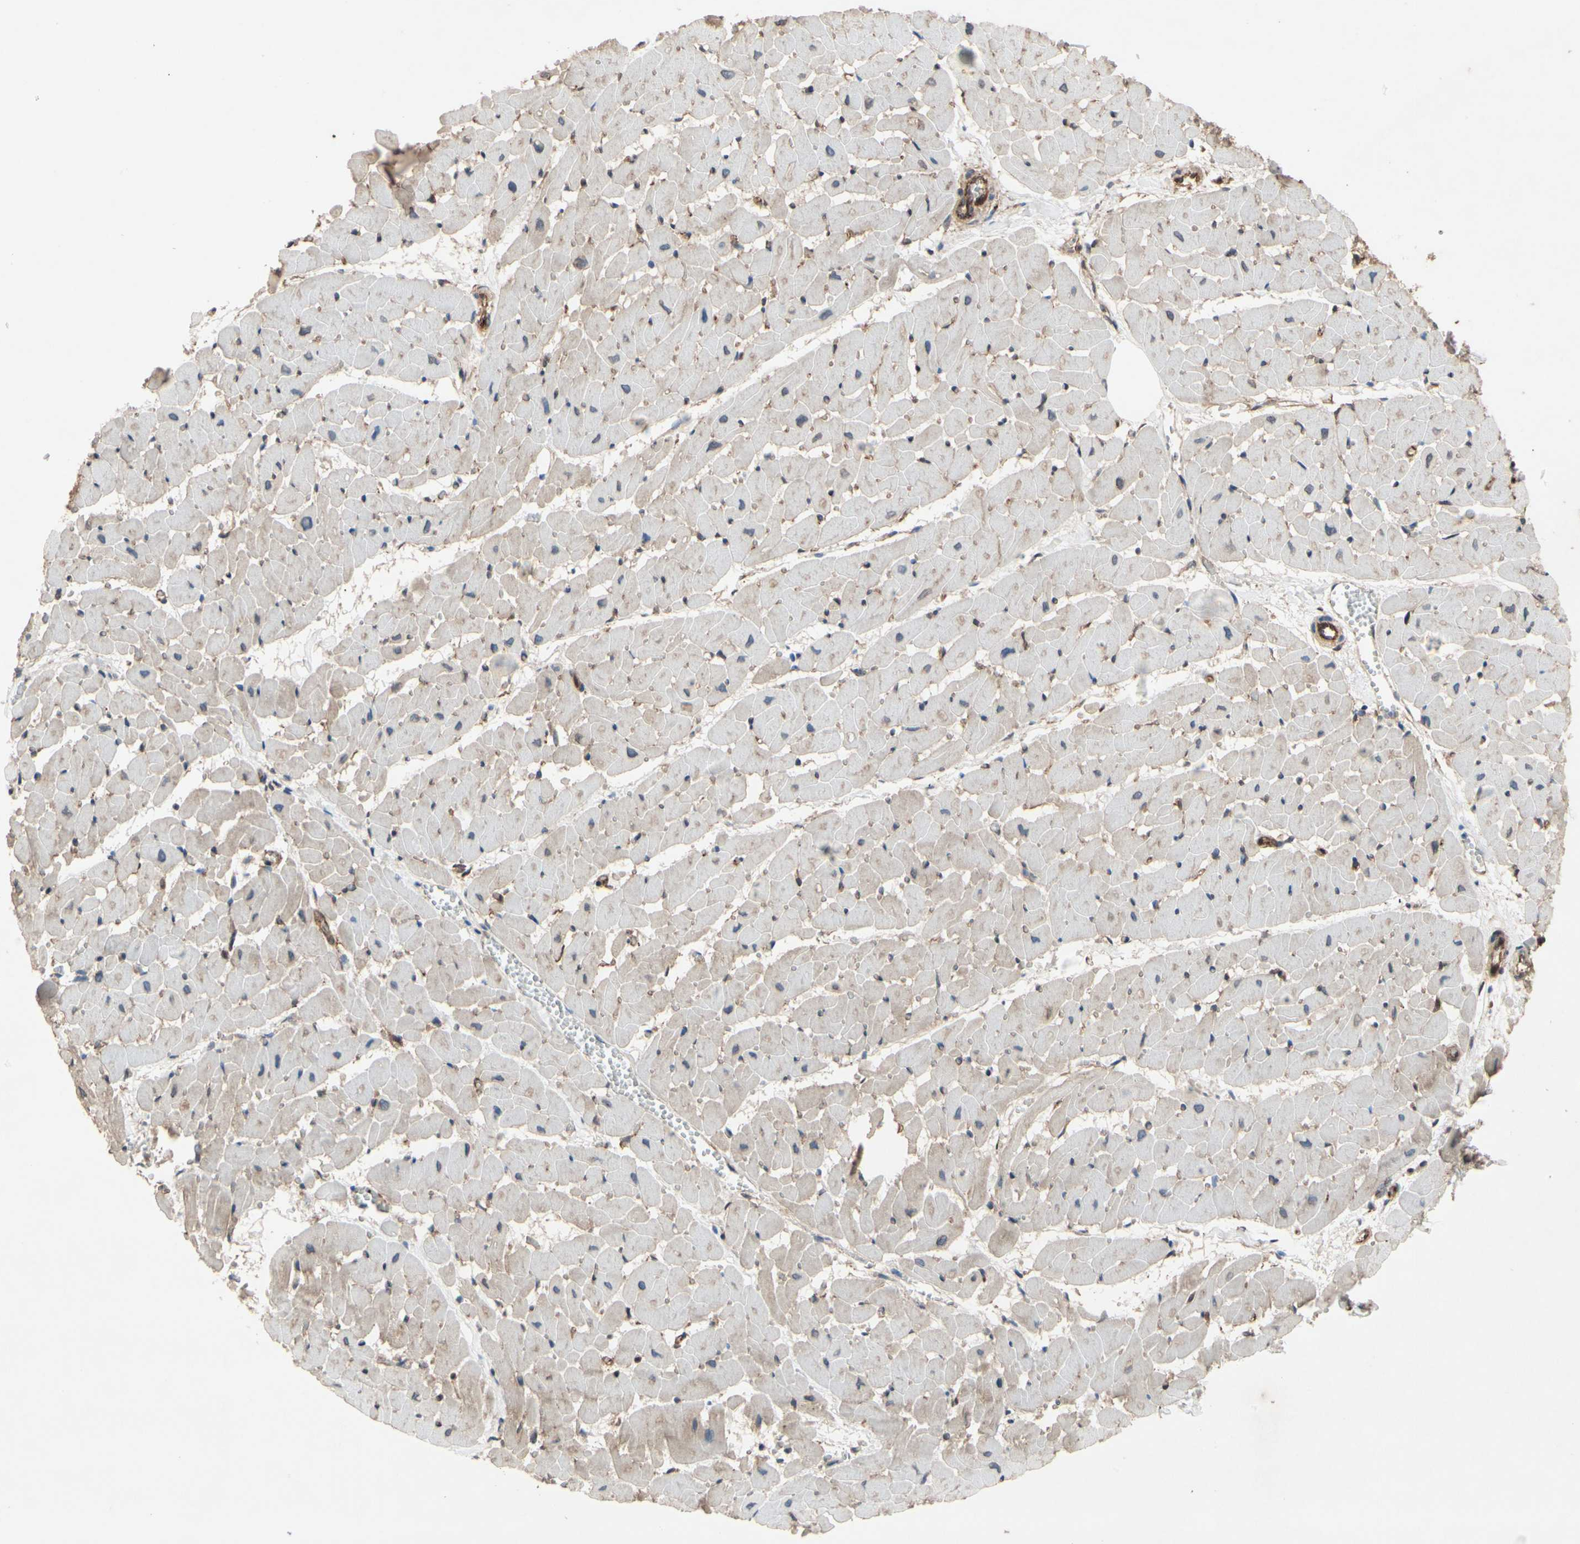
{"staining": {"intensity": "weak", "quantity": "25%-75%", "location": "cytoplasmic/membranous"}, "tissue": "heart muscle", "cell_type": "Cardiomyocytes", "image_type": "normal", "snomed": [{"axis": "morphology", "description": "Normal tissue, NOS"}, {"axis": "topography", "description": "Heart"}], "caption": "DAB (3,3'-diaminobenzidine) immunohistochemical staining of benign heart muscle exhibits weak cytoplasmic/membranous protein expression in about 25%-75% of cardiomyocytes. The staining was performed using DAB, with brown indicating positive protein expression. Nuclei are stained blue with hematoxylin.", "gene": "CTTNBP2", "patient": {"sex": "female", "age": 19}}